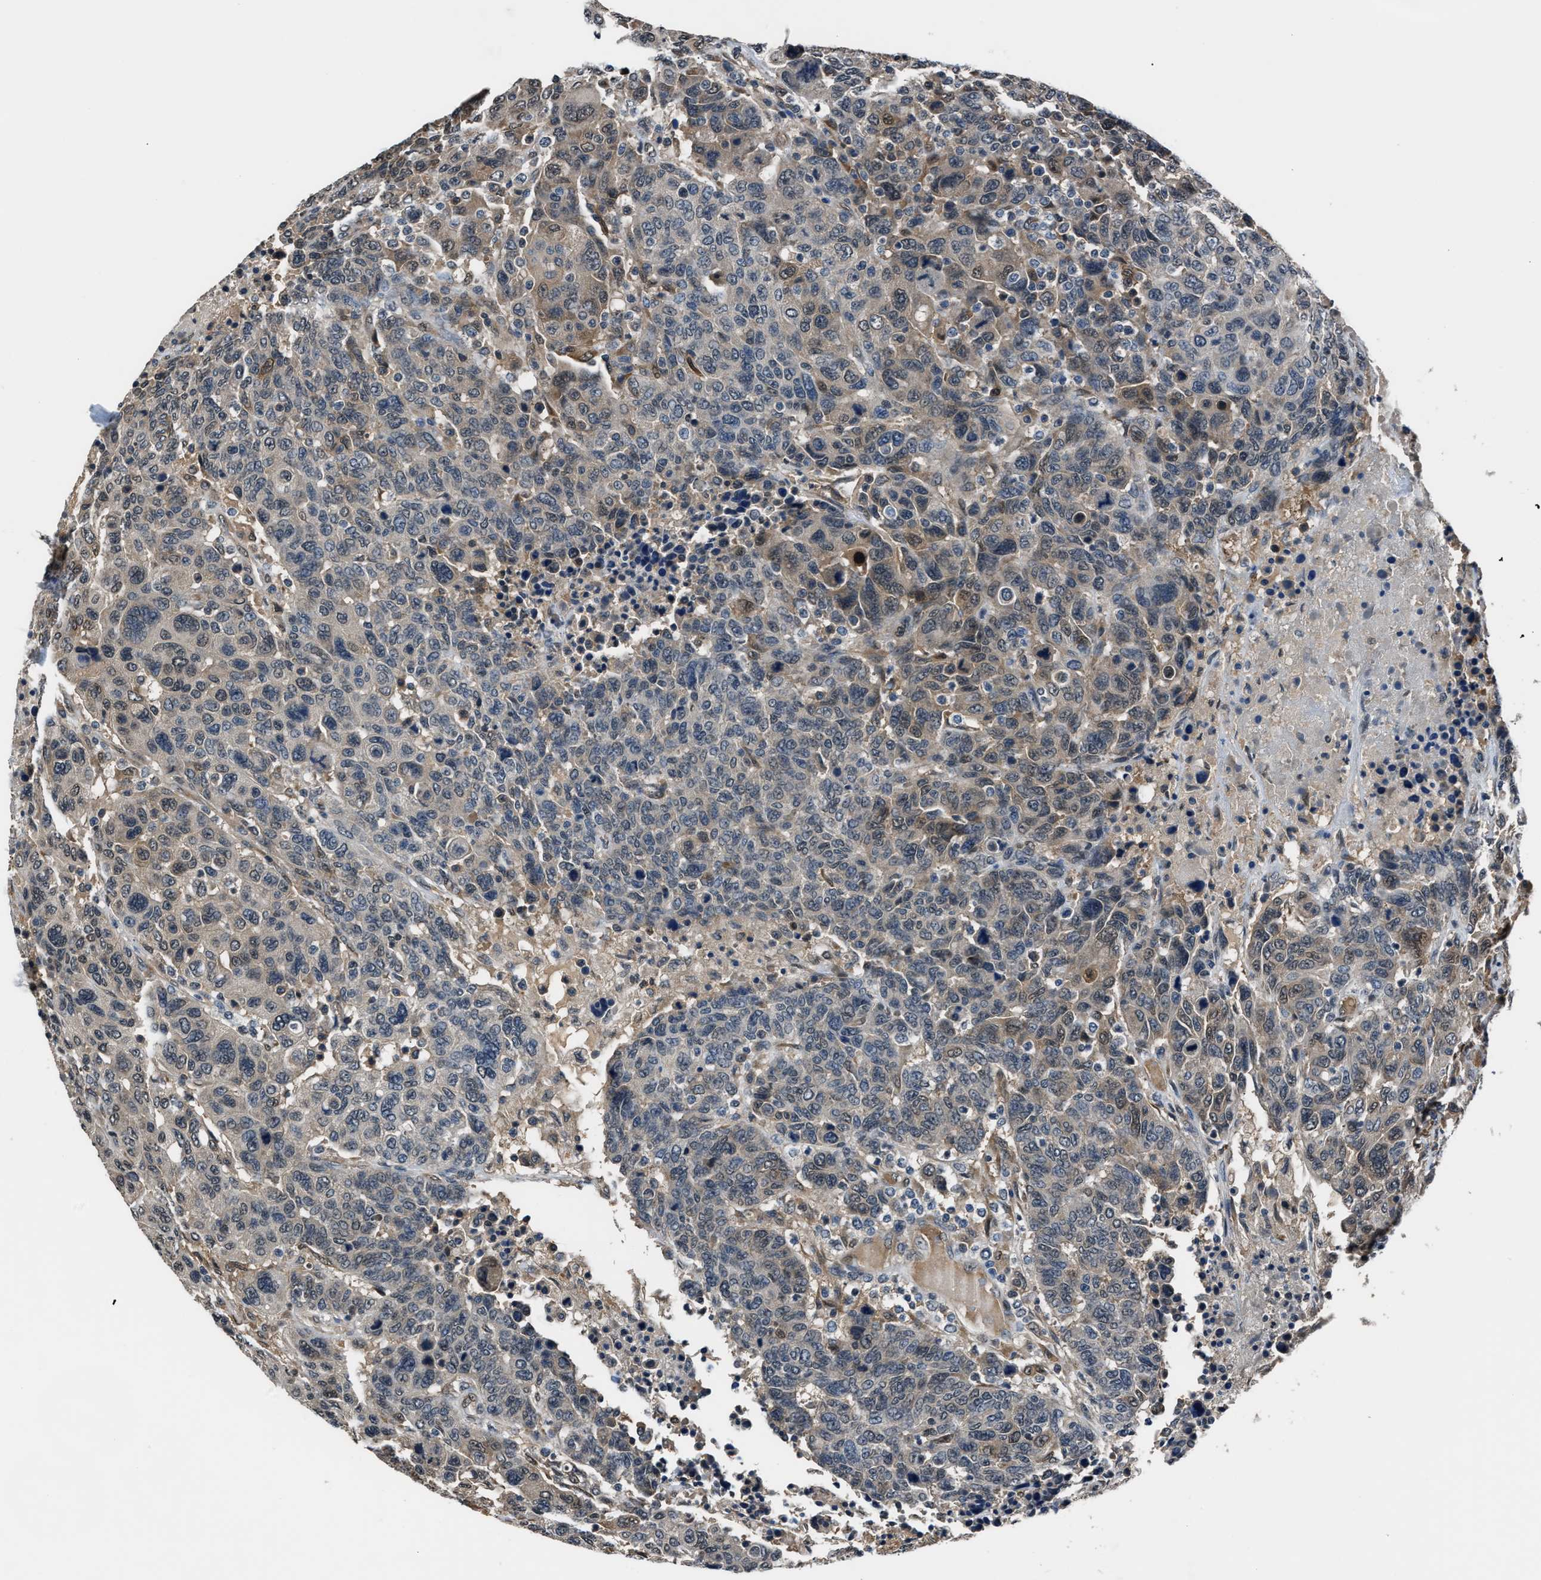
{"staining": {"intensity": "moderate", "quantity": "<25%", "location": "nuclear"}, "tissue": "breast cancer", "cell_type": "Tumor cells", "image_type": "cancer", "snomed": [{"axis": "morphology", "description": "Duct carcinoma"}, {"axis": "topography", "description": "Breast"}], "caption": "About <25% of tumor cells in human breast cancer (invasive ductal carcinoma) display moderate nuclear protein positivity as visualized by brown immunohistochemical staining.", "gene": "TP53I3", "patient": {"sex": "female", "age": 37}}